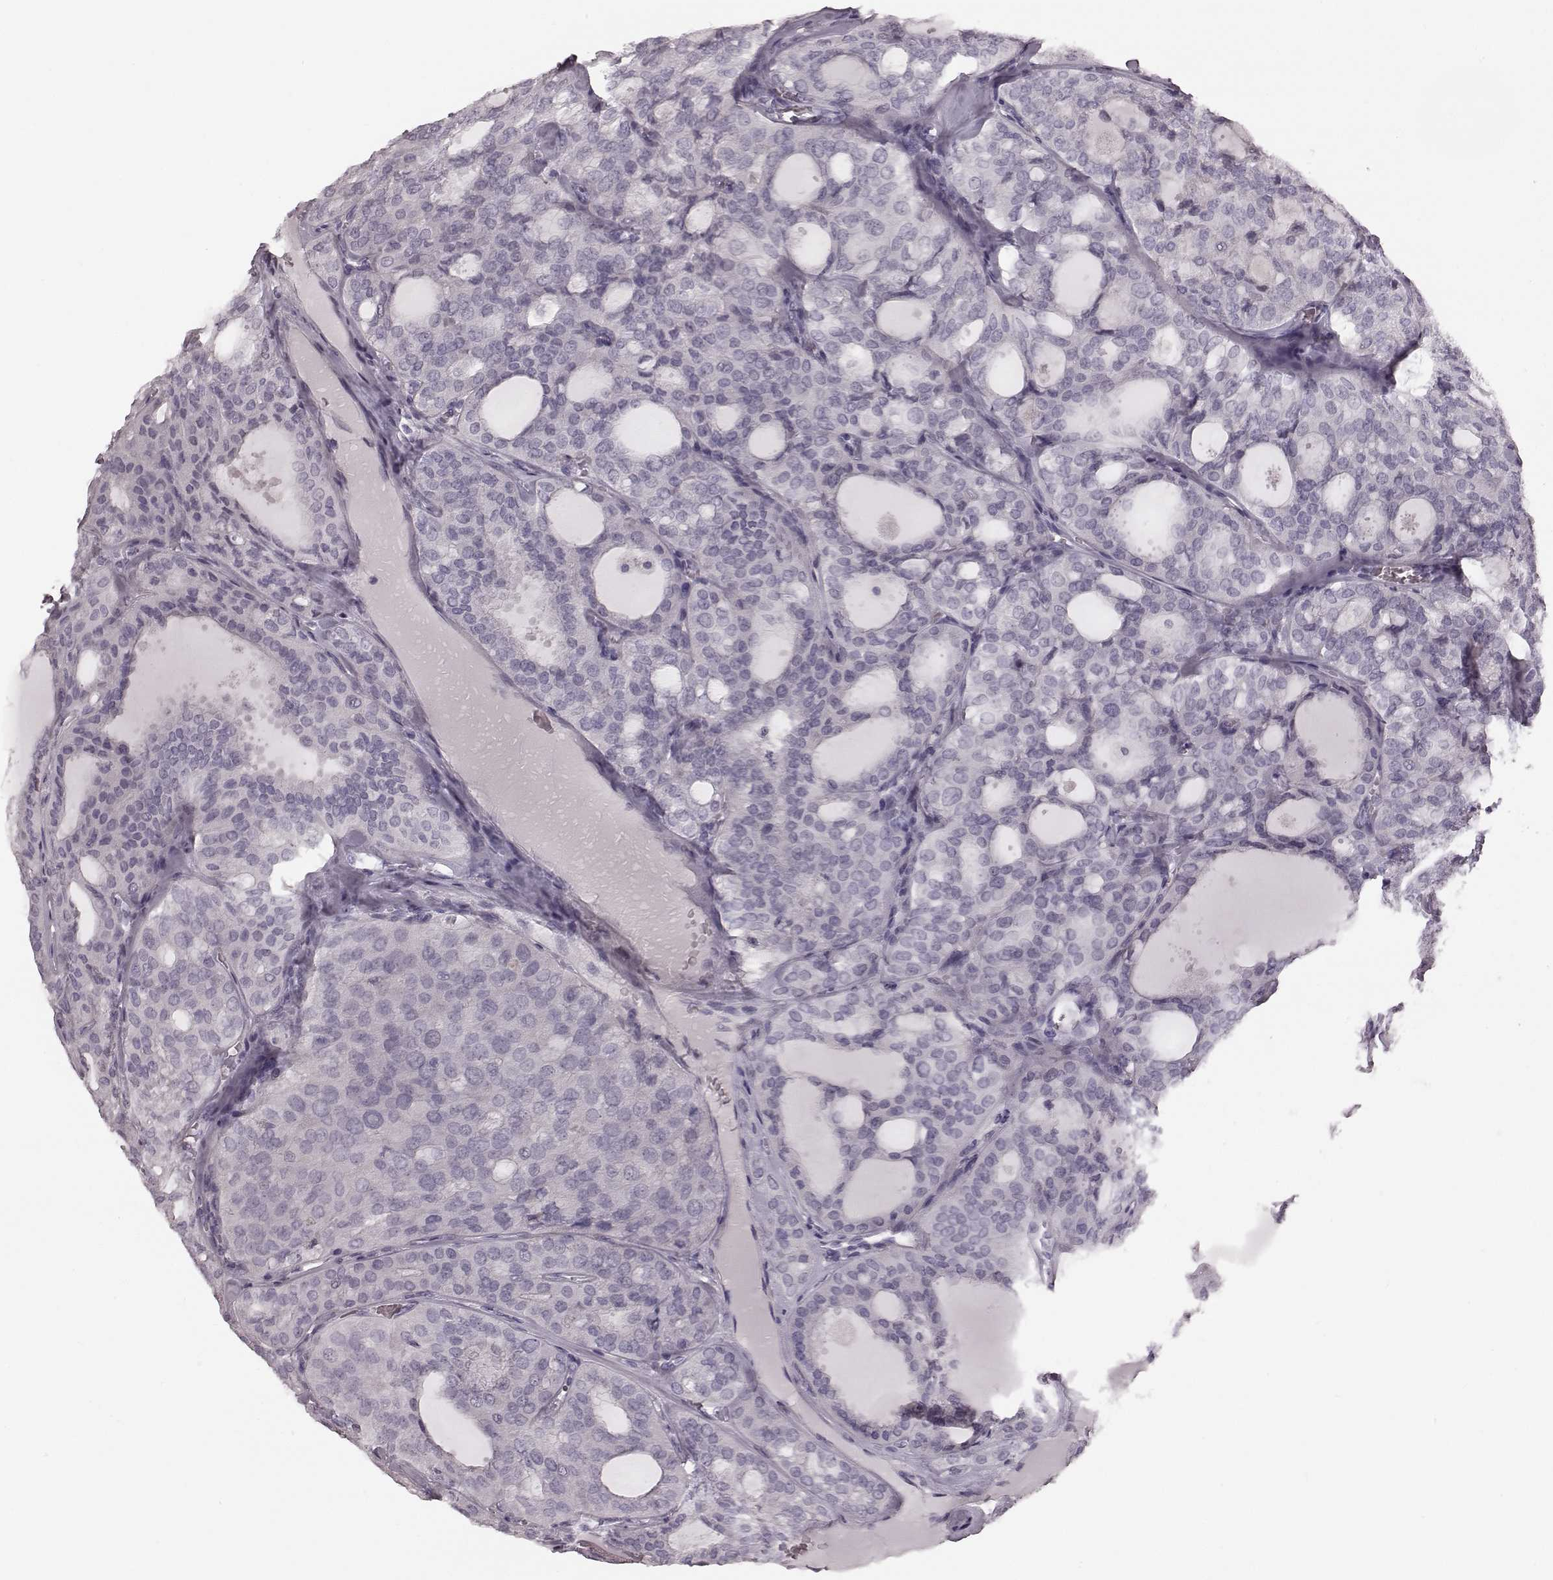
{"staining": {"intensity": "negative", "quantity": "none", "location": "none"}, "tissue": "thyroid cancer", "cell_type": "Tumor cells", "image_type": "cancer", "snomed": [{"axis": "morphology", "description": "Follicular adenoma carcinoma, NOS"}, {"axis": "topography", "description": "Thyroid gland"}], "caption": "Thyroid follicular adenoma carcinoma stained for a protein using immunohistochemistry demonstrates no expression tumor cells.", "gene": "ZNF433", "patient": {"sex": "male", "age": 75}}